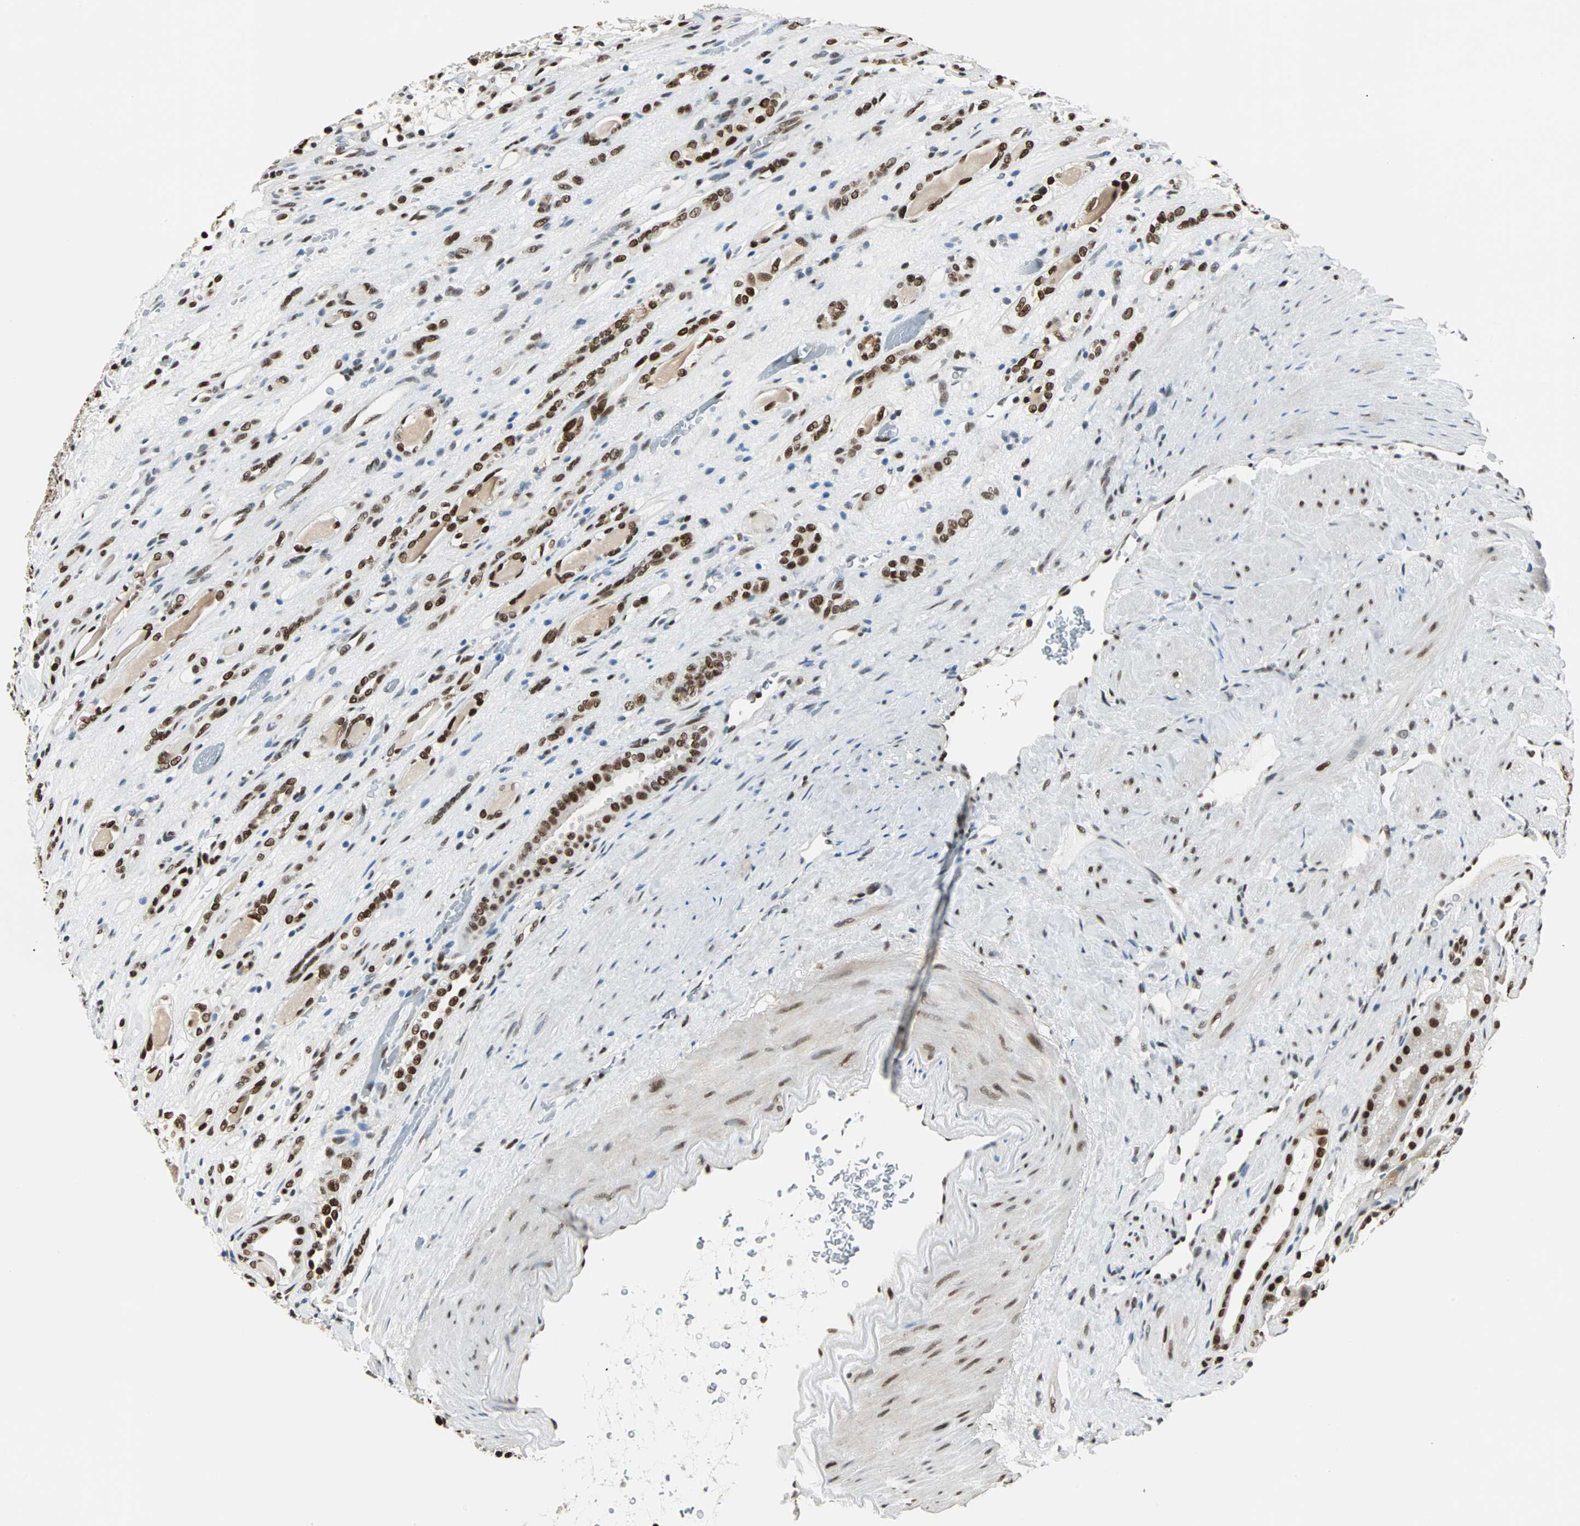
{"staining": {"intensity": "strong", "quantity": ">75%", "location": "nuclear"}, "tissue": "renal cancer", "cell_type": "Tumor cells", "image_type": "cancer", "snomed": [{"axis": "morphology", "description": "Adenocarcinoma, NOS"}, {"axis": "topography", "description": "Kidney"}], "caption": "IHC (DAB) staining of renal cancer (adenocarcinoma) demonstrates strong nuclear protein expression in approximately >75% of tumor cells.", "gene": "XRCC4", "patient": {"sex": "female", "age": 60}}